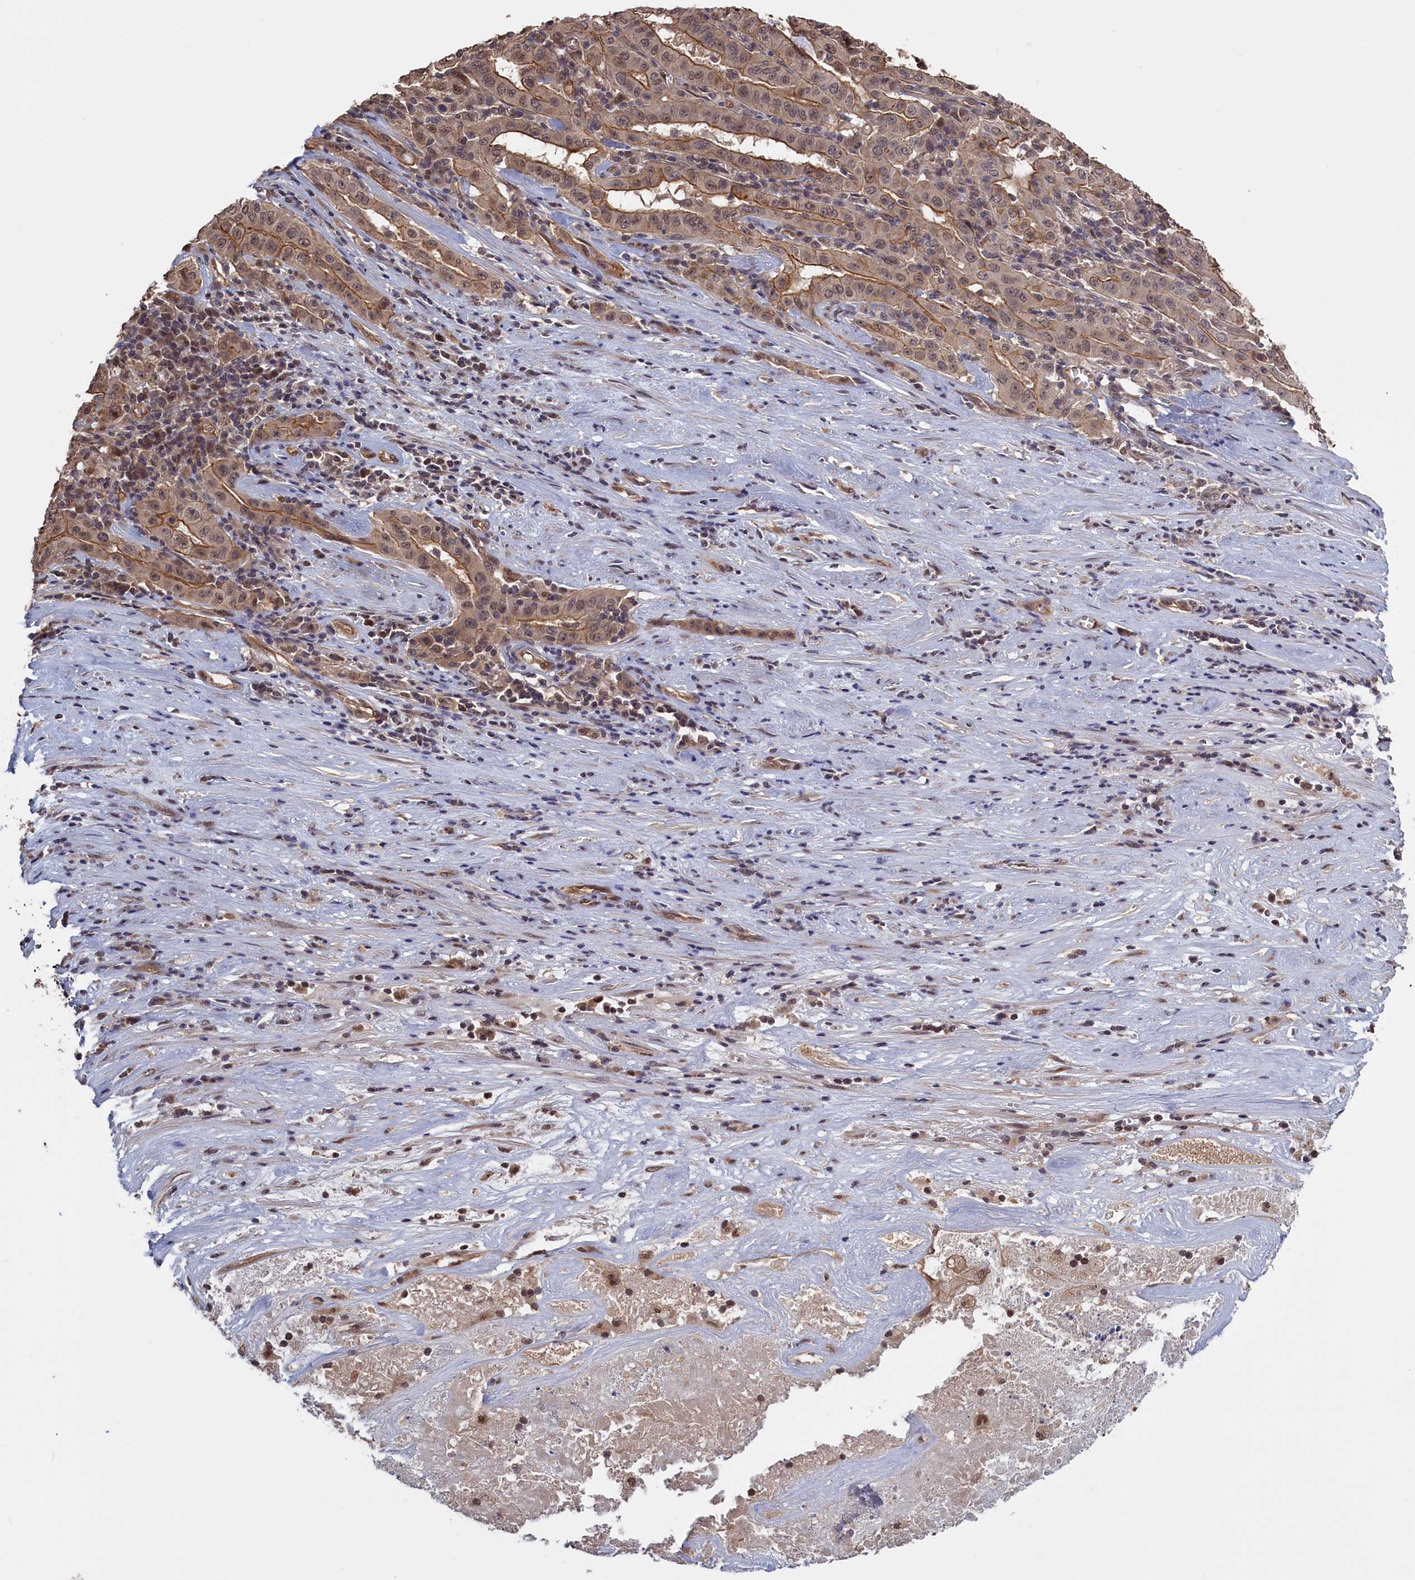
{"staining": {"intensity": "moderate", "quantity": ">75%", "location": "cytoplasmic/membranous,nuclear"}, "tissue": "pancreatic cancer", "cell_type": "Tumor cells", "image_type": "cancer", "snomed": [{"axis": "morphology", "description": "Adenocarcinoma, NOS"}, {"axis": "topography", "description": "Pancreas"}], "caption": "Pancreatic adenocarcinoma was stained to show a protein in brown. There is medium levels of moderate cytoplasmic/membranous and nuclear staining in approximately >75% of tumor cells.", "gene": "PLP2", "patient": {"sex": "male", "age": 63}}